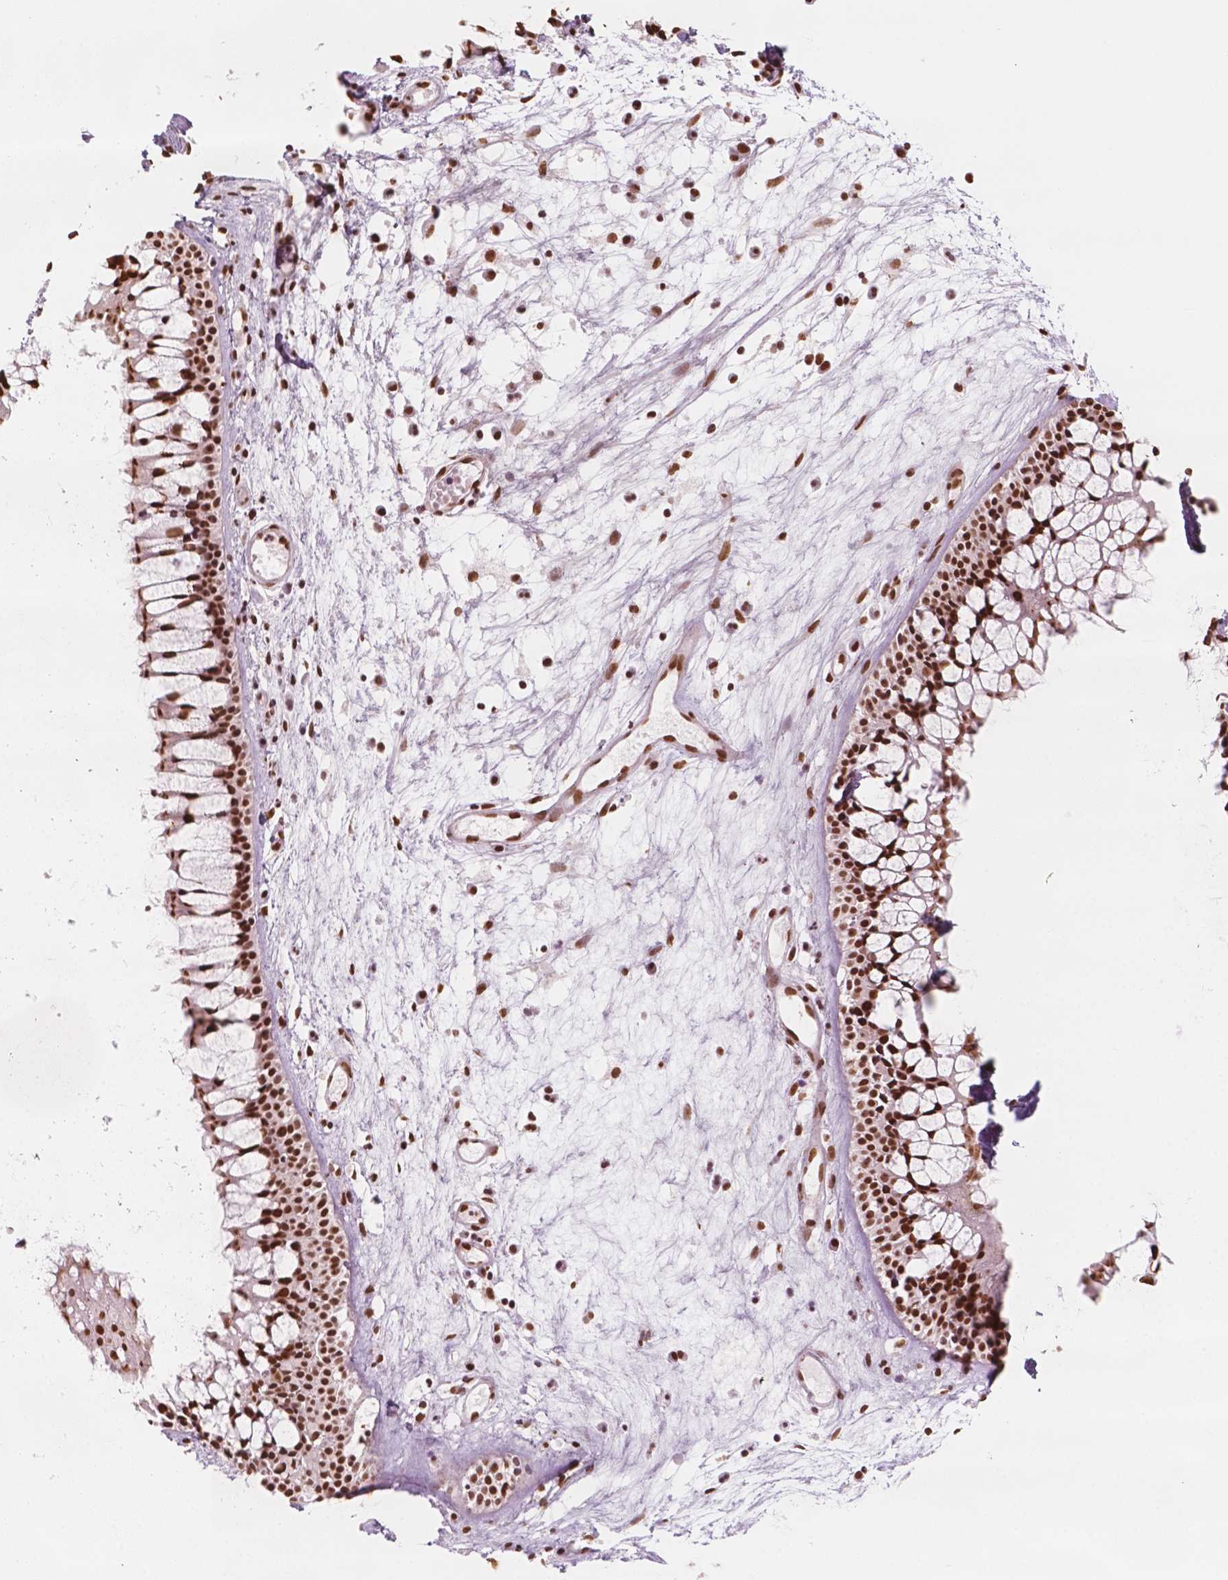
{"staining": {"intensity": "strong", "quantity": ">75%", "location": "nuclear"}, "tissue": "nasopharynx", "cell_type": "Respiratory epithelial cells", "image_type": "normal", "snomed": [{"axis": "morphology", "description": "Normal tissue, NOS"}, {"axis": "topography", "description": "Nasopharynx"}], "caption": "Approximately >75% of respiratory epithelial cells in normal human nasopharynx show strong nuclear protein staining as visualized by brown immunohistochemical staining.", "gene": "GTF3C5", "patient": {"sex": "male", "age": 31}}